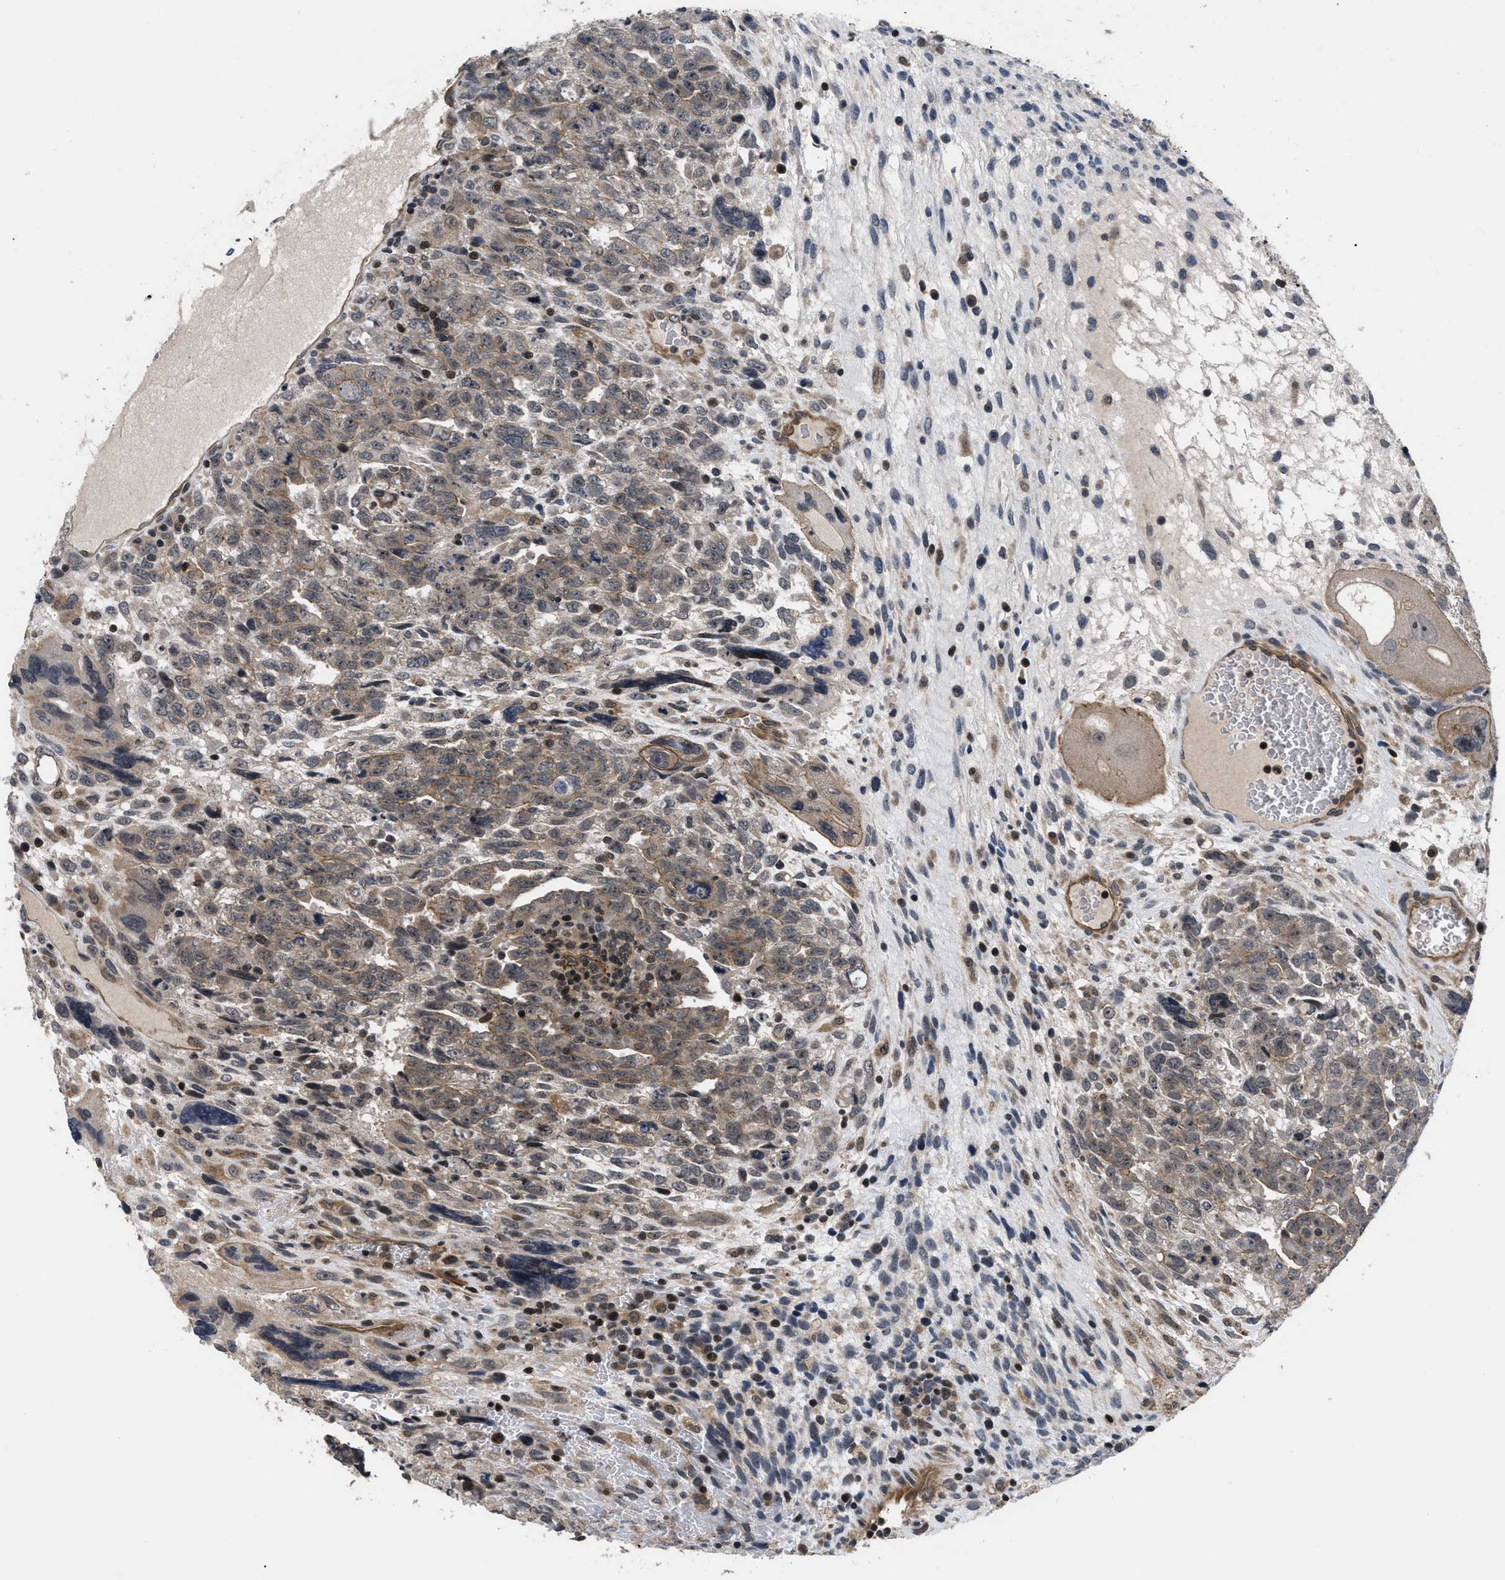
{"staining": {"intensity": "weak", "quantity": "25%-75%", "location": "cytoplasmic/membranous"}, "tissue": "testis cancer", "cell_type": "Tumor cells", "image_type": "cancer", "snomed": [{"axis": "morphology", "description": "Carcinoma, Embryonal, NOS"}, {"axis": "topography", "description": "Testis"}], "caption": "A low amount of weak cytoplasmic/membranous staining is present in about 25%-75% of tumor cells in testis cancer tissue.", "gene": "DNAJC14", "patient": {"sex": "male", "age": 28}}